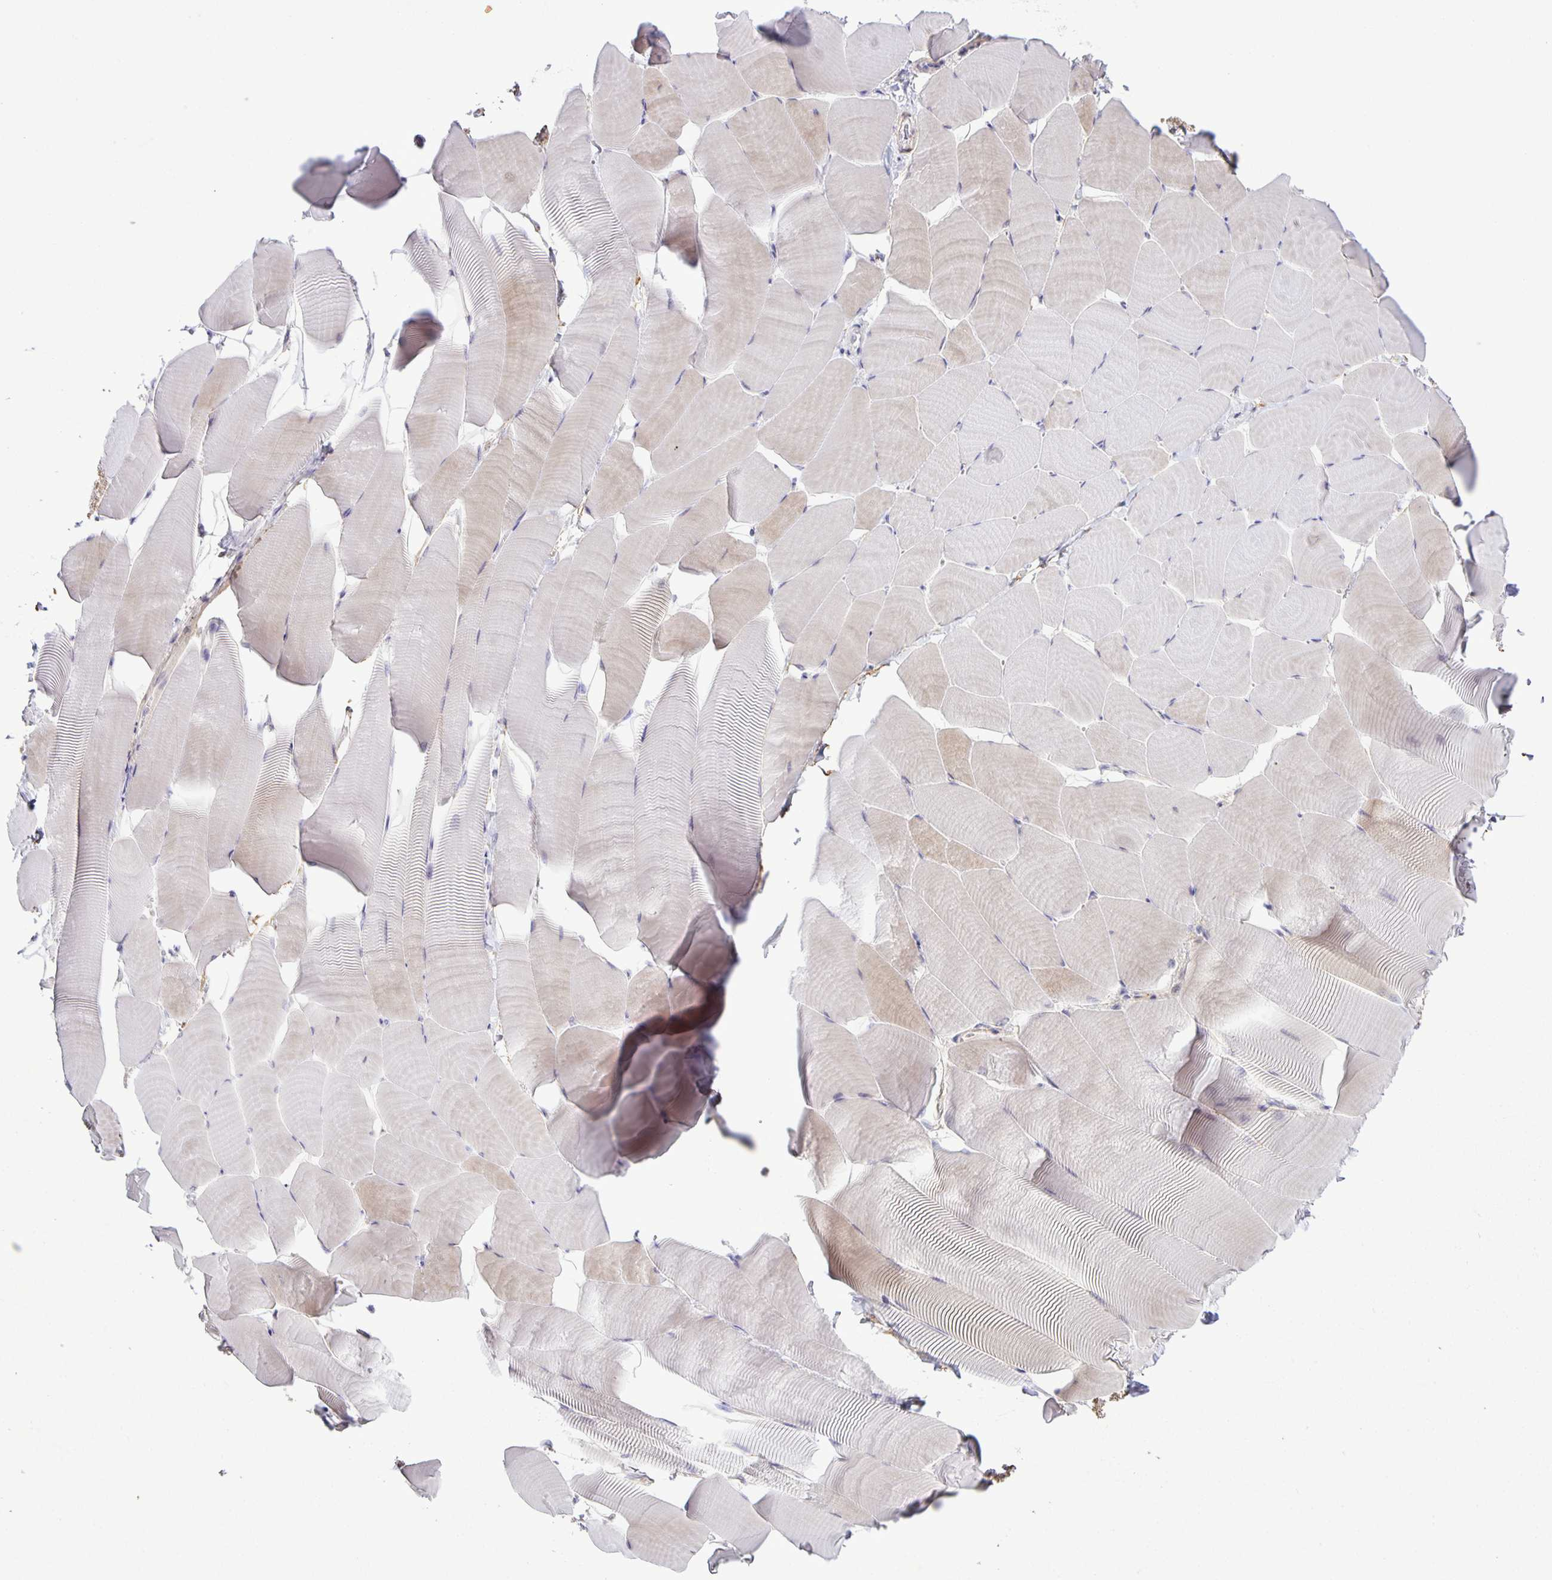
{"staining": {"intensity": "negative", "quantity": "none", "location": "none"}, "tissue": "skeletal muscle", "cell_type": "Myocytes", "image_type": "normal", "snomed": [{"axis": "morphology", "description": "Normal tissue, NOS"}, {"axis": "topography", "description": "Skeletal muscle"}], "caption": "Immunohistochemical staining of benign skeletal muscle demonstrates no significant expression in myocytes.", "gene": "ADCK1", "patient": {"sex": "male", "age": 25}}